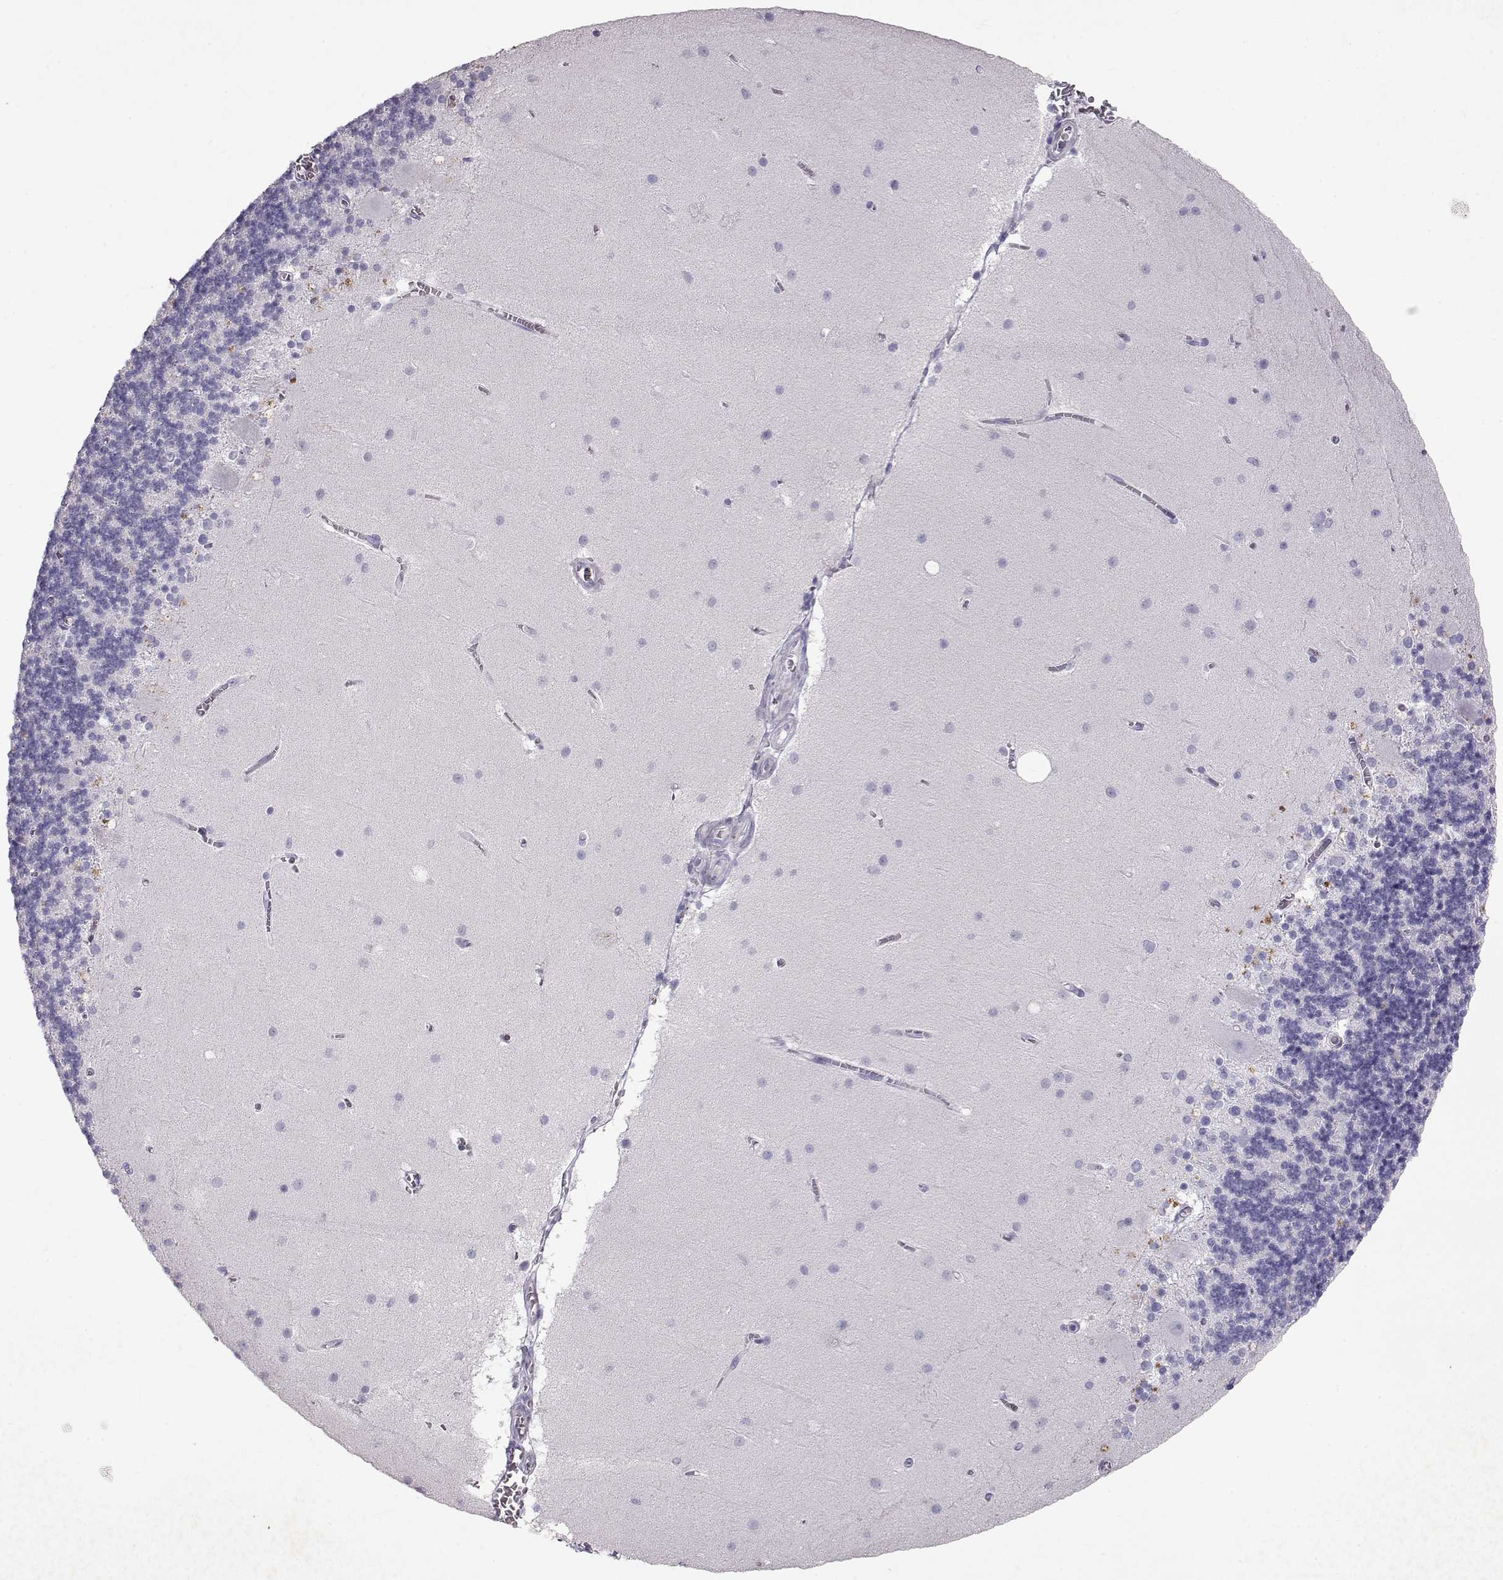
{"staining": {"intensity": "negative", "quantity": "none", "location": "none"}, "tissue": "cerebellum", "cell_type": "Cells in granular layer", "image_type": "normal", "snomed": [{"axis": "morphology", "description": "Normal tissue, NOS"}, {"axis": "topography", "description": "Cerebellum"}], "caption": "The histopathology image exhibits no staining of cells in granular layer in benign cerebellum. The staining is performed using DAB brown chromogen with nuclei counter-stained in using hematoxylin.", "gene": "RD3", "patient": {"sex": "male", "age": 70}}